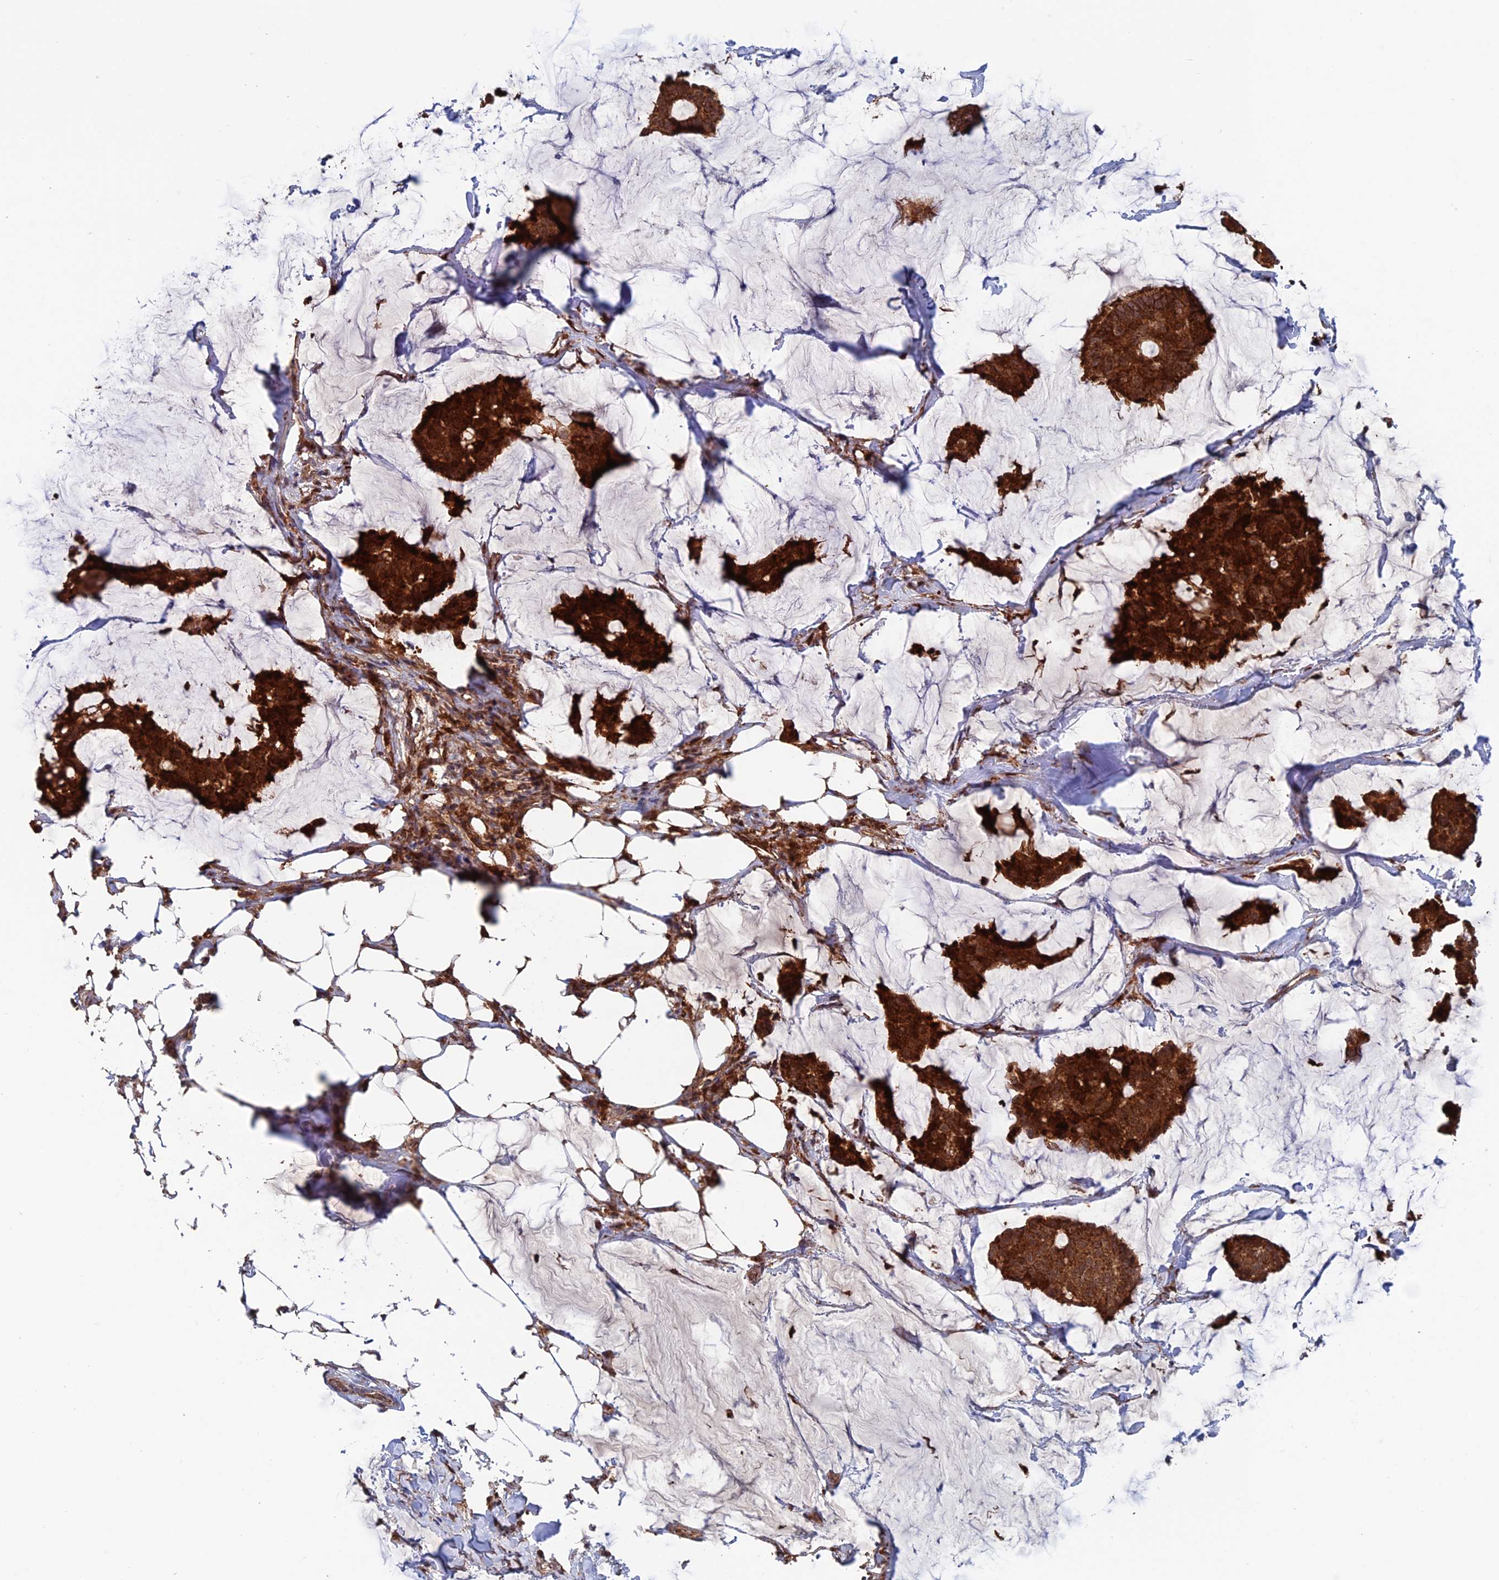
{"staining": {"intensity": "strong", "quantity": ">75%", "location": "cytoplasmic/membranous"}, "tissue": "breast cancer", "cell_type": "Tumor cells", "image_type": "cancer", "snomed": [{"axis": "morphology", "description": "Duct carcinoma"}, {"axis": "topography", "description": "Breast"}], "caption": "High-power microscopy captured an immunohistochemistry (IHC) histopathology image of breast infiltrating ductal carcinoma, revealing strong cytoplasmic/membranous positivity in about >75% of tumor cells.", "gene": "DTYMK", "patient": {"sex": "female", "age": 93}}